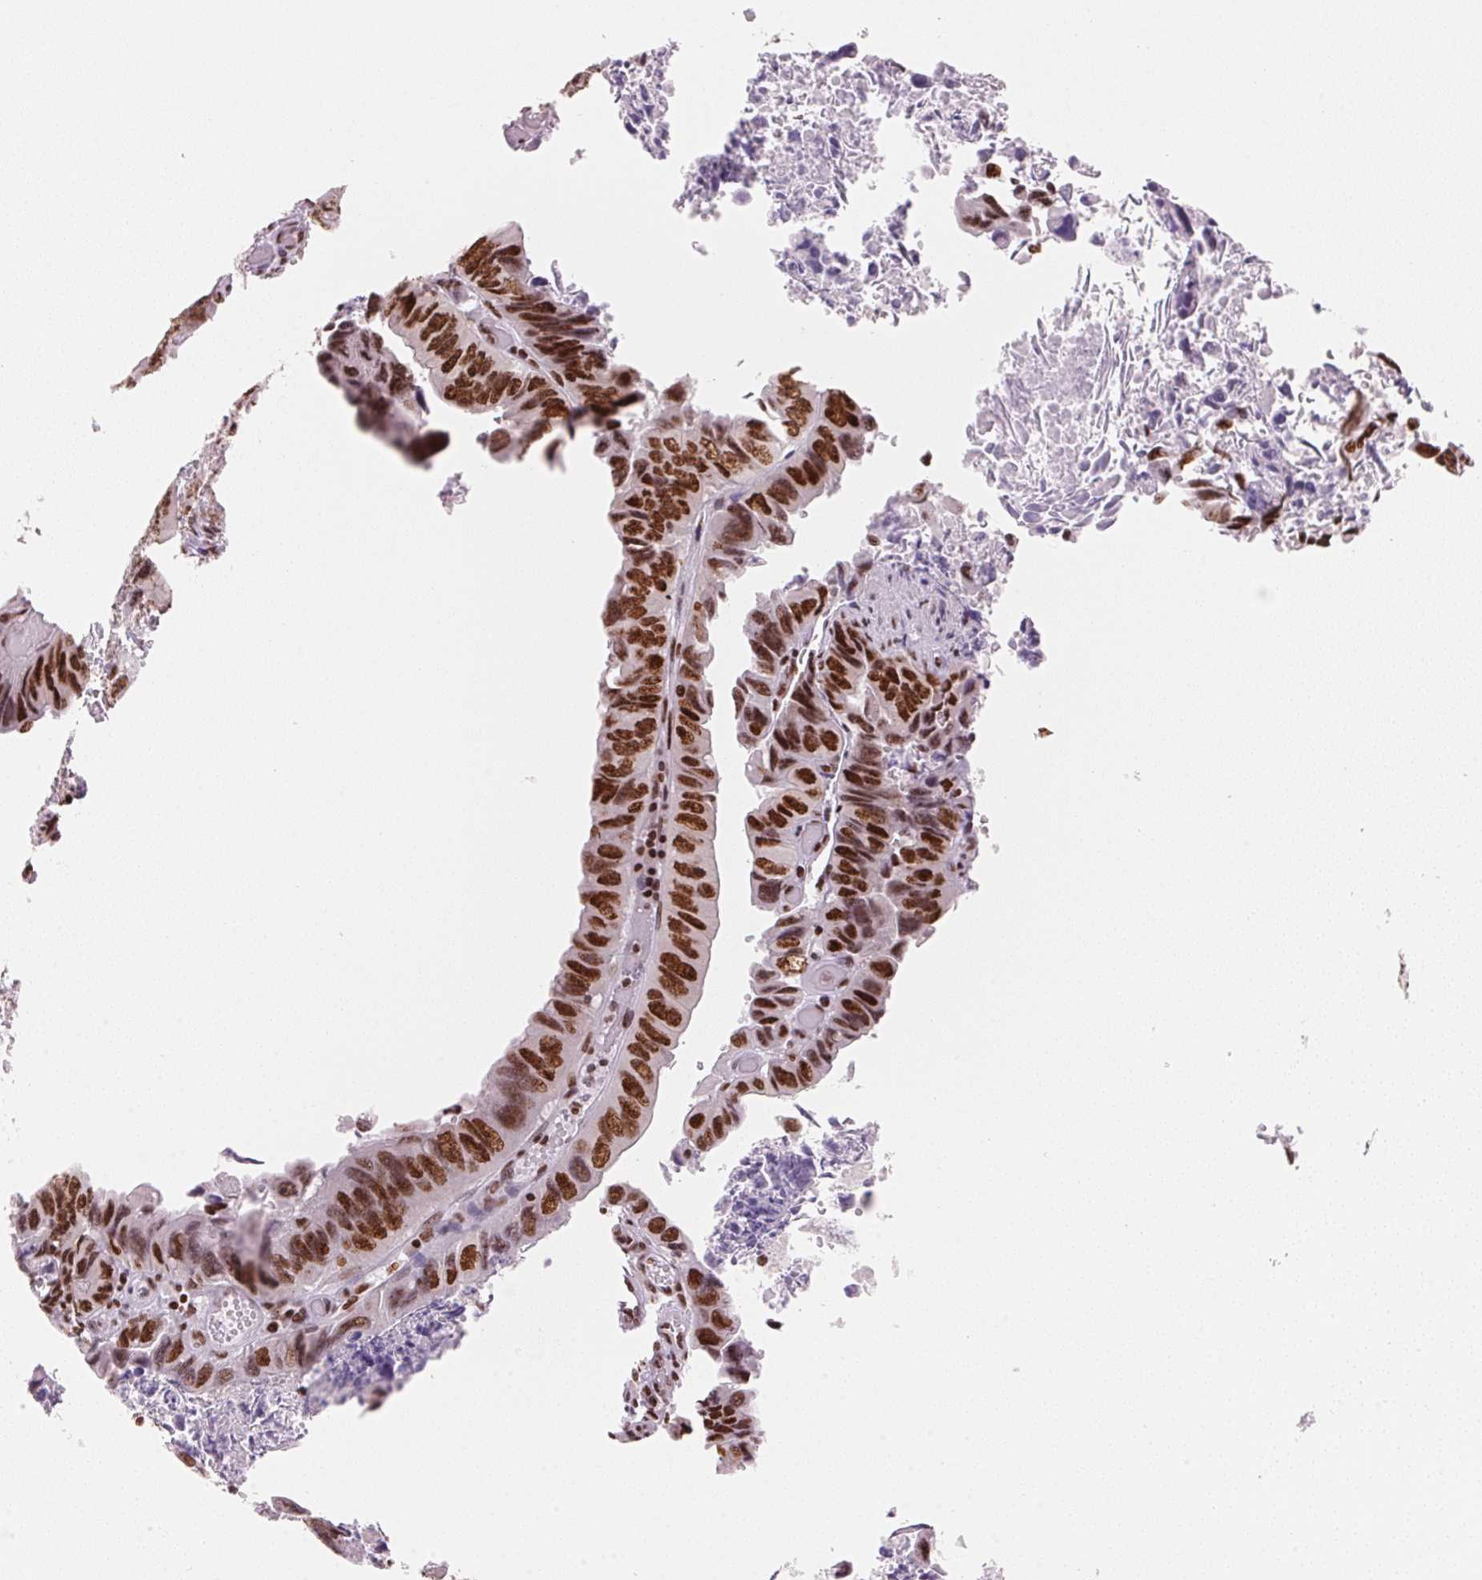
{"staining": {"intensity": "strong", "quantity": ">75%", "location": "nuclear"}, "tissue": "colorectal cancer", "cell_type": "Tumor cells", "image_type": "cancer", "snomed": [{"axis": "morphology", "description": "Adenocarcinoma, NOS"}, {"axis": "topography", "description": "Colon"}], "caption": "Adenocarcinoma (colorectal) stained with a protein marker shows strong staining in tumor cells.", "gene": "NXF1", "patient": {"sex": "female", "age": 84}}